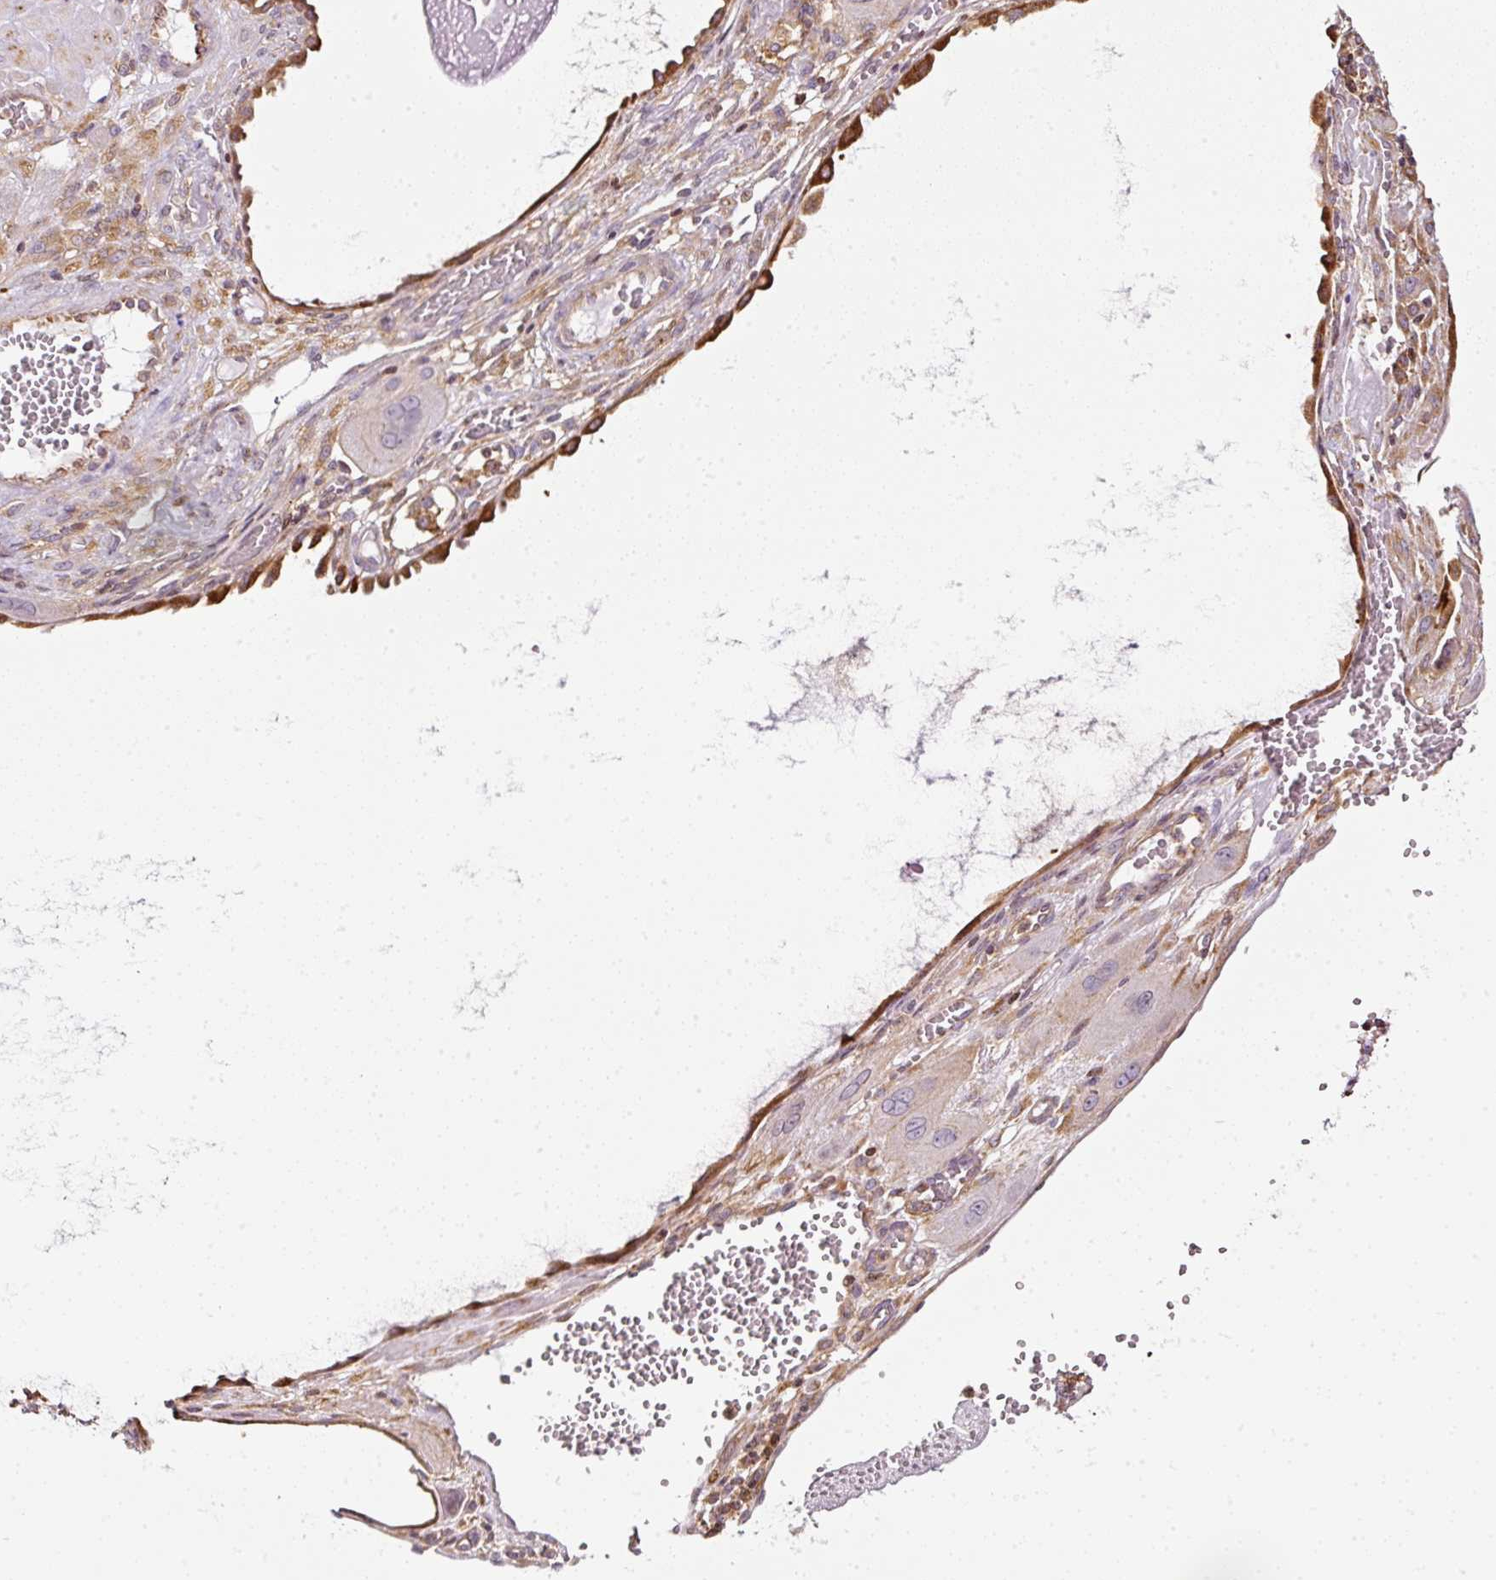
{"staining": {"intensity": "negative", "quantity": "none", "location": "none"}, "tissue": "cervical cancer", "cell_type": "Tumor cells", "image_type": "cancer", "snomed": [{"axis": "morphology", "description": "Squamous cell carcinoma, NOS"}, {"axis": "topography", "description": "Cervix"}], "caption": "The photomicrograph demonstrates no staining of tumor cells in cervical cancer (squamous cell carcinoma).", "gene": "SCNM1", "patient": {"sex": "female", "age": 34}}